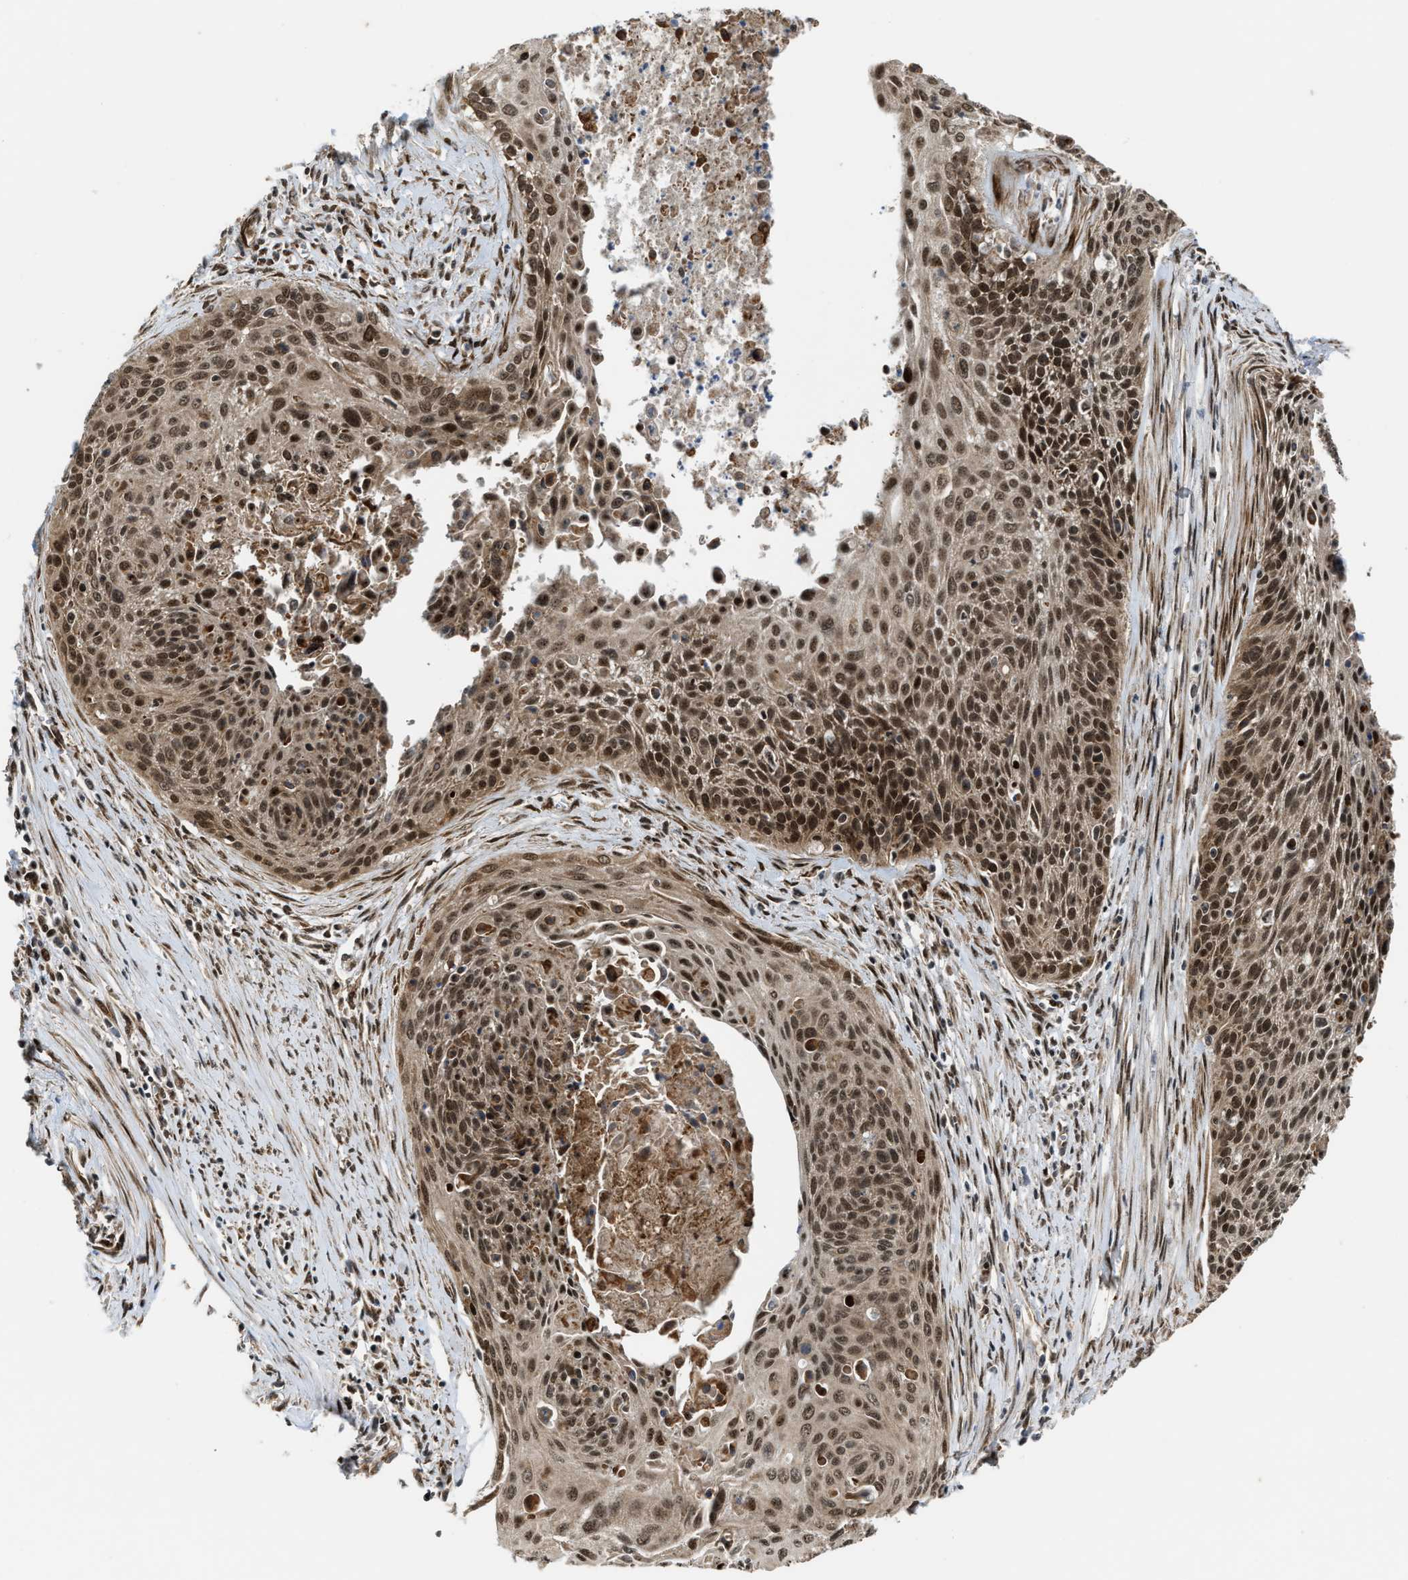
{"staining": {"intensity": "strong", "quantity": ">75%", "location": "cytoplasmic/membranous,nuclear"}, "tissue": "cervical cancer", "cell_type": "Tumor cells", "image_type": "cancer", "snomed": [{"axis": "morphology", "description": "Squamous cell carcinoma, NOS"}, {"axis": "topography", "description": "Cervix"}], "caption": "This photomicrograph shows IHC staining of human cervical squamous cell carcinoma, with high strong cytoplasmic/membranous and nuclear positivity in approximately >75% of tumor cells.", "gene": "ZNF250", "patient": {"sex": "female", "age": 55}}